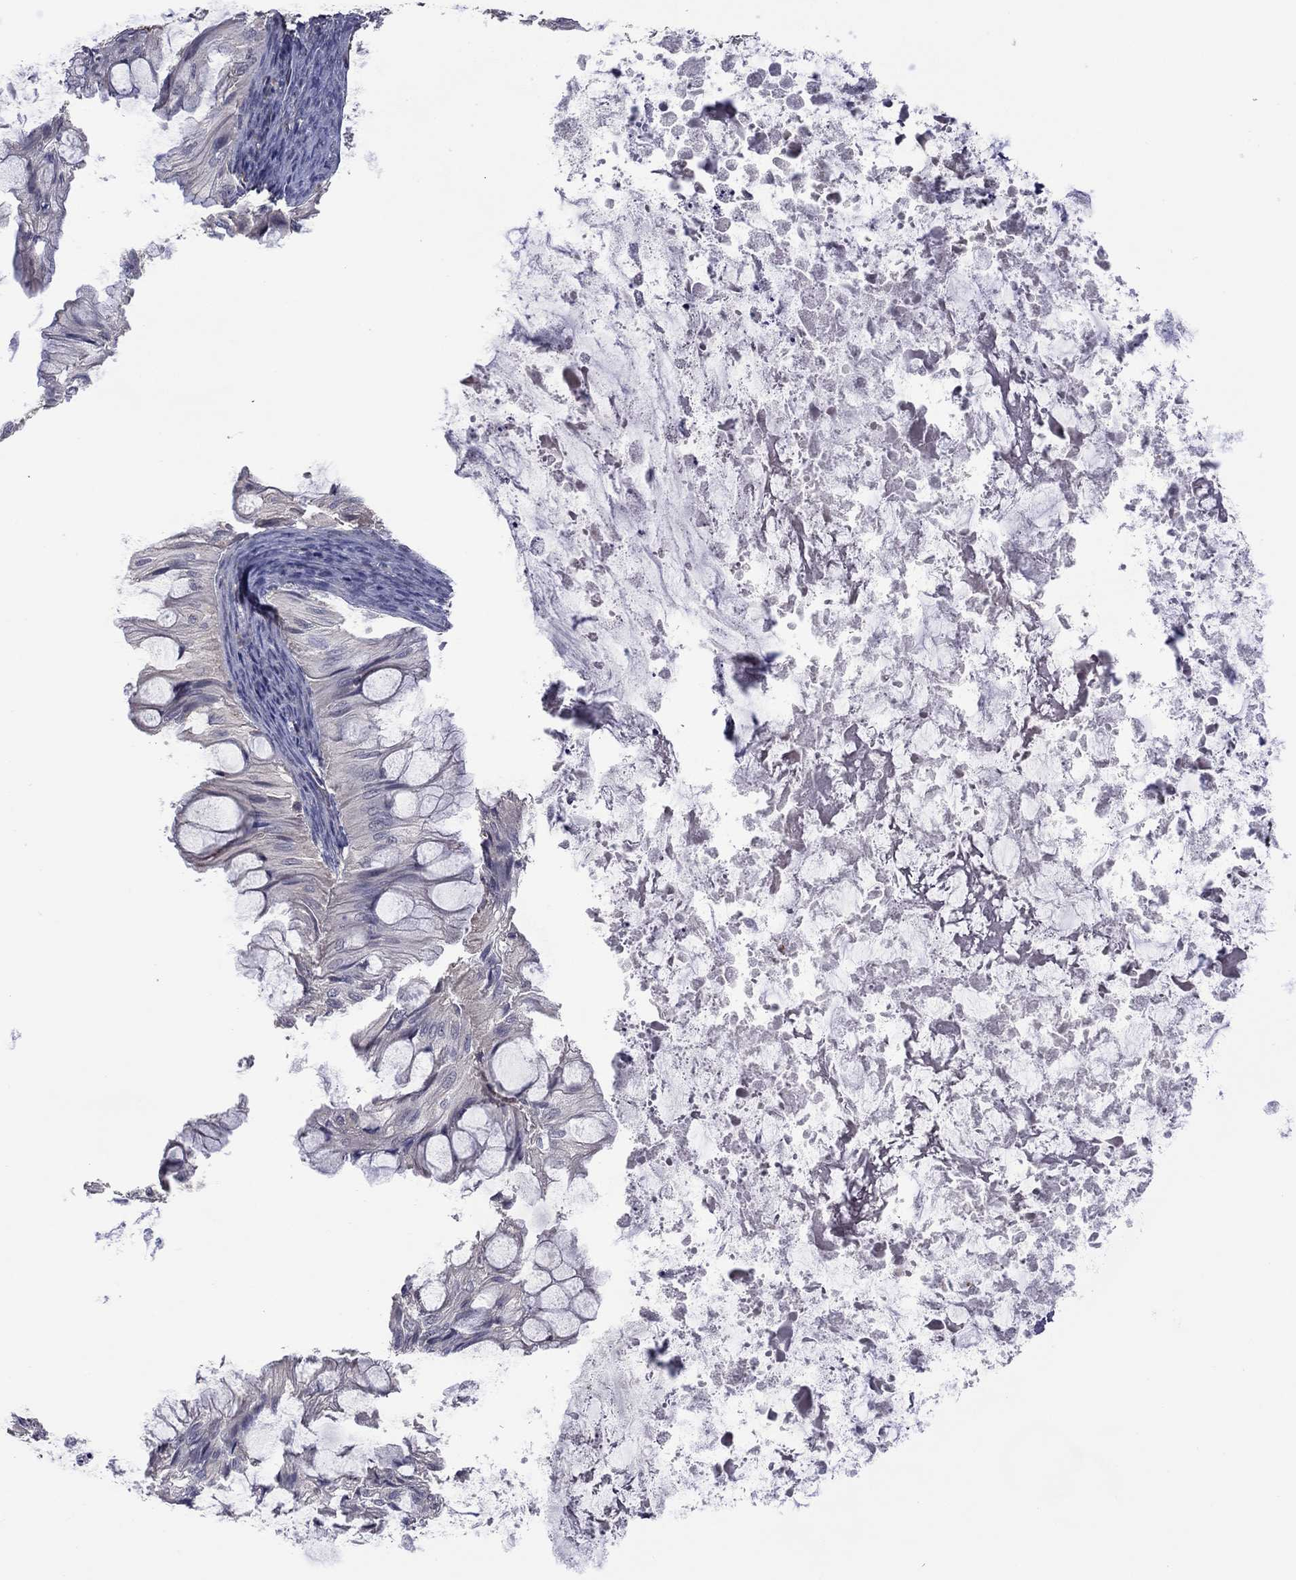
{"staining": {"intensity": "negative", "quantity": "none", "location": "none"}, "tissue": "ovarian cancer", "cell_type": "Tumor cells", "image_type": "cancer", "snomed": [{"axis": "morphology", "description": "Cystadenocarcinoma, mucinous, NOS"}, {"axis": "topography", "description": "Ovary"}], "caption": "Immunohistochemistry (IHC) of ovarian mucinous cystadenocarcinoma exhibits no staining in tumor cells.", "gene": "GPAA1", "patient": {"sex": "female", "age": 57}}